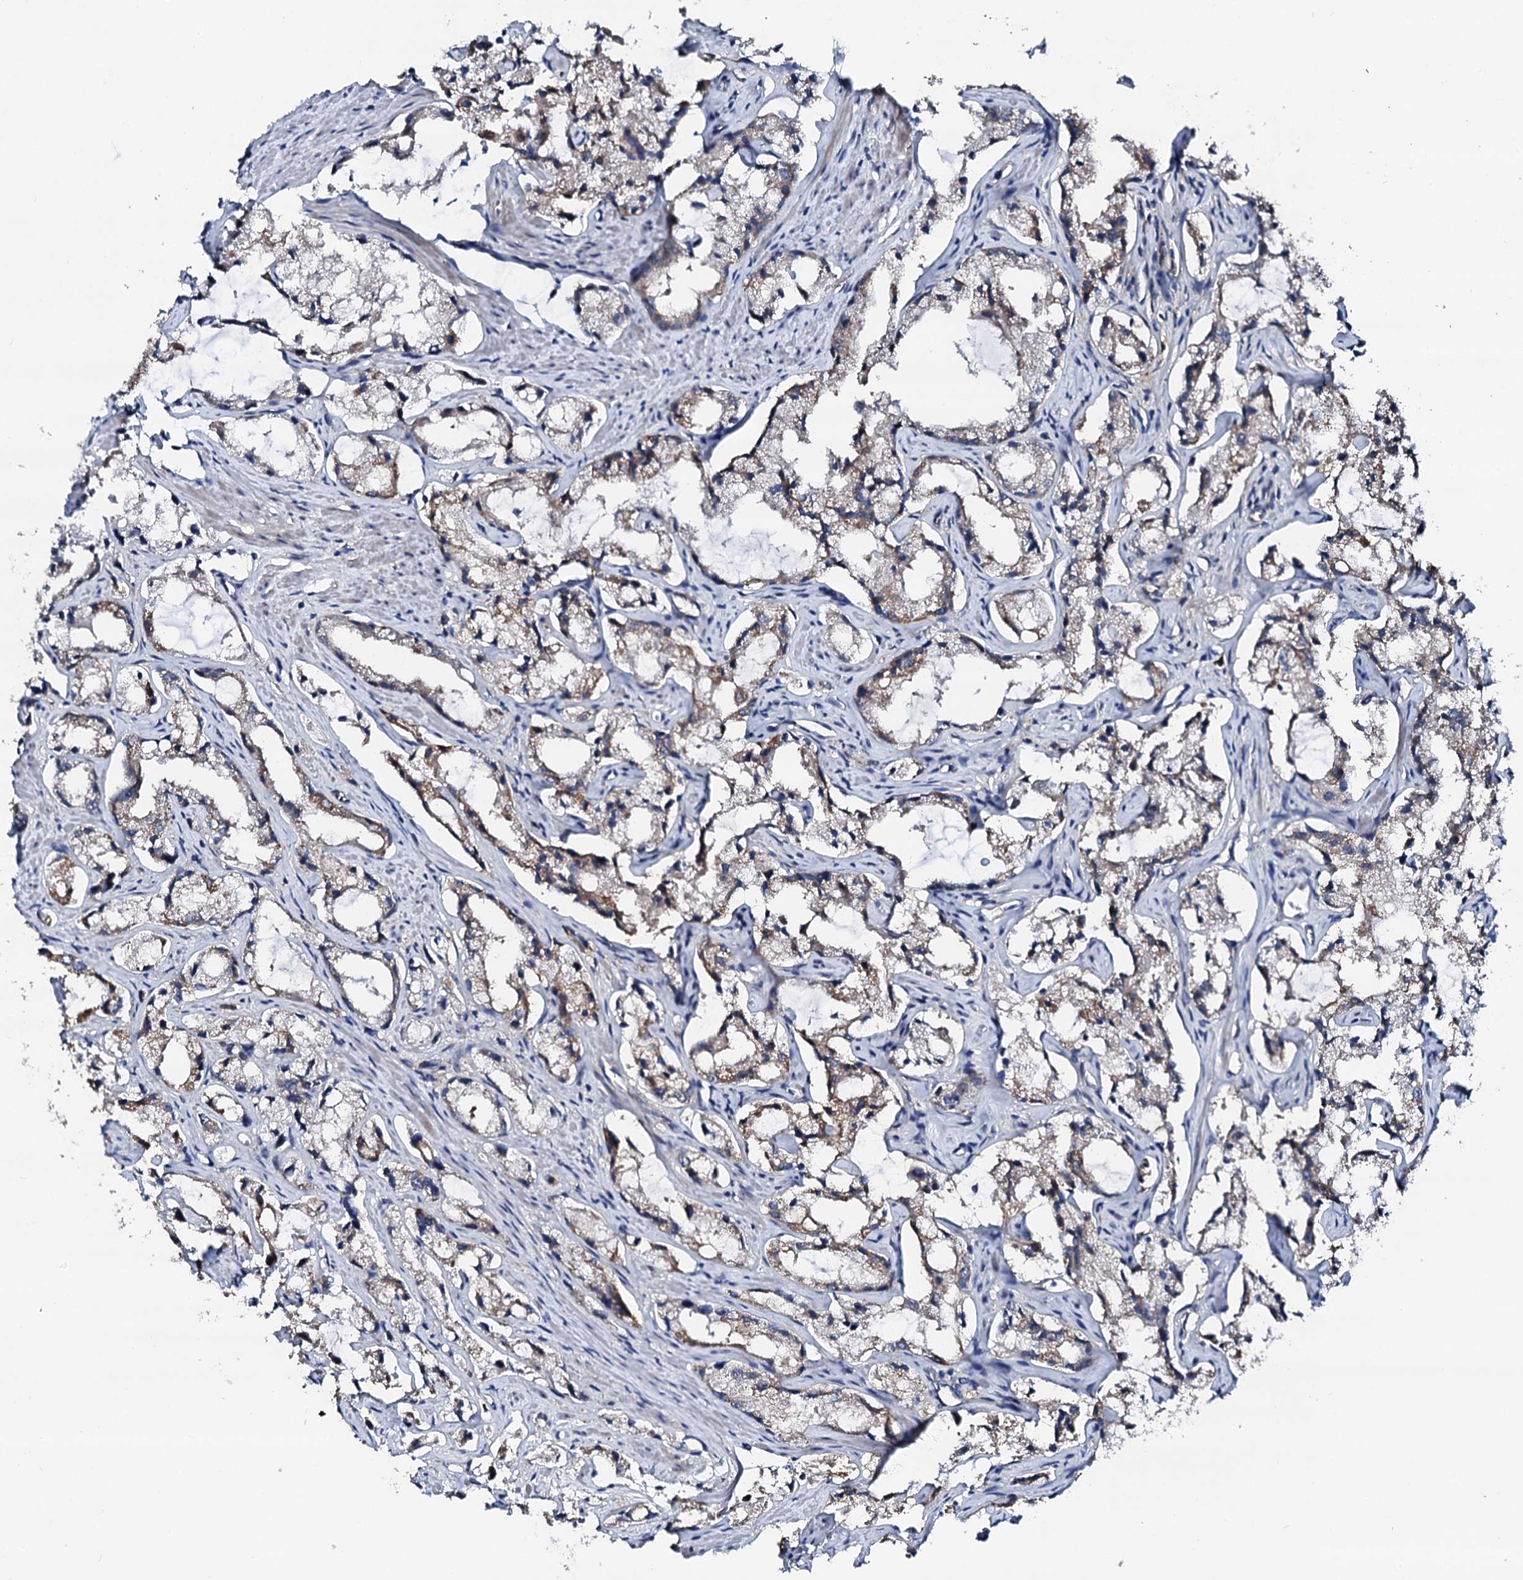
{"staining": {"intensity": "weak", "quantity": "25%-75%", "location": "cytoplasmic/membranous"}, "tissue": "prostate cancer", "cell_type": "Tumor cells", "image_type": "cancer", "snomed": [{"axis": "morphology", "description": "Adenocarcinoma, High grade"}, {"axis": "topography", "description": "Prostate"}], "caption": "Protein expression analysis of human adenocarcinoma (high-grade) (prostate) reveals weak cytoplasmic/membranous expression in approximately 25%-75% of tumor cells. The protein is shown in brown color, while the nuclei are stained blue.", "gene": "TRAFD1", "patient": {"sex": "male", "age": 66}}